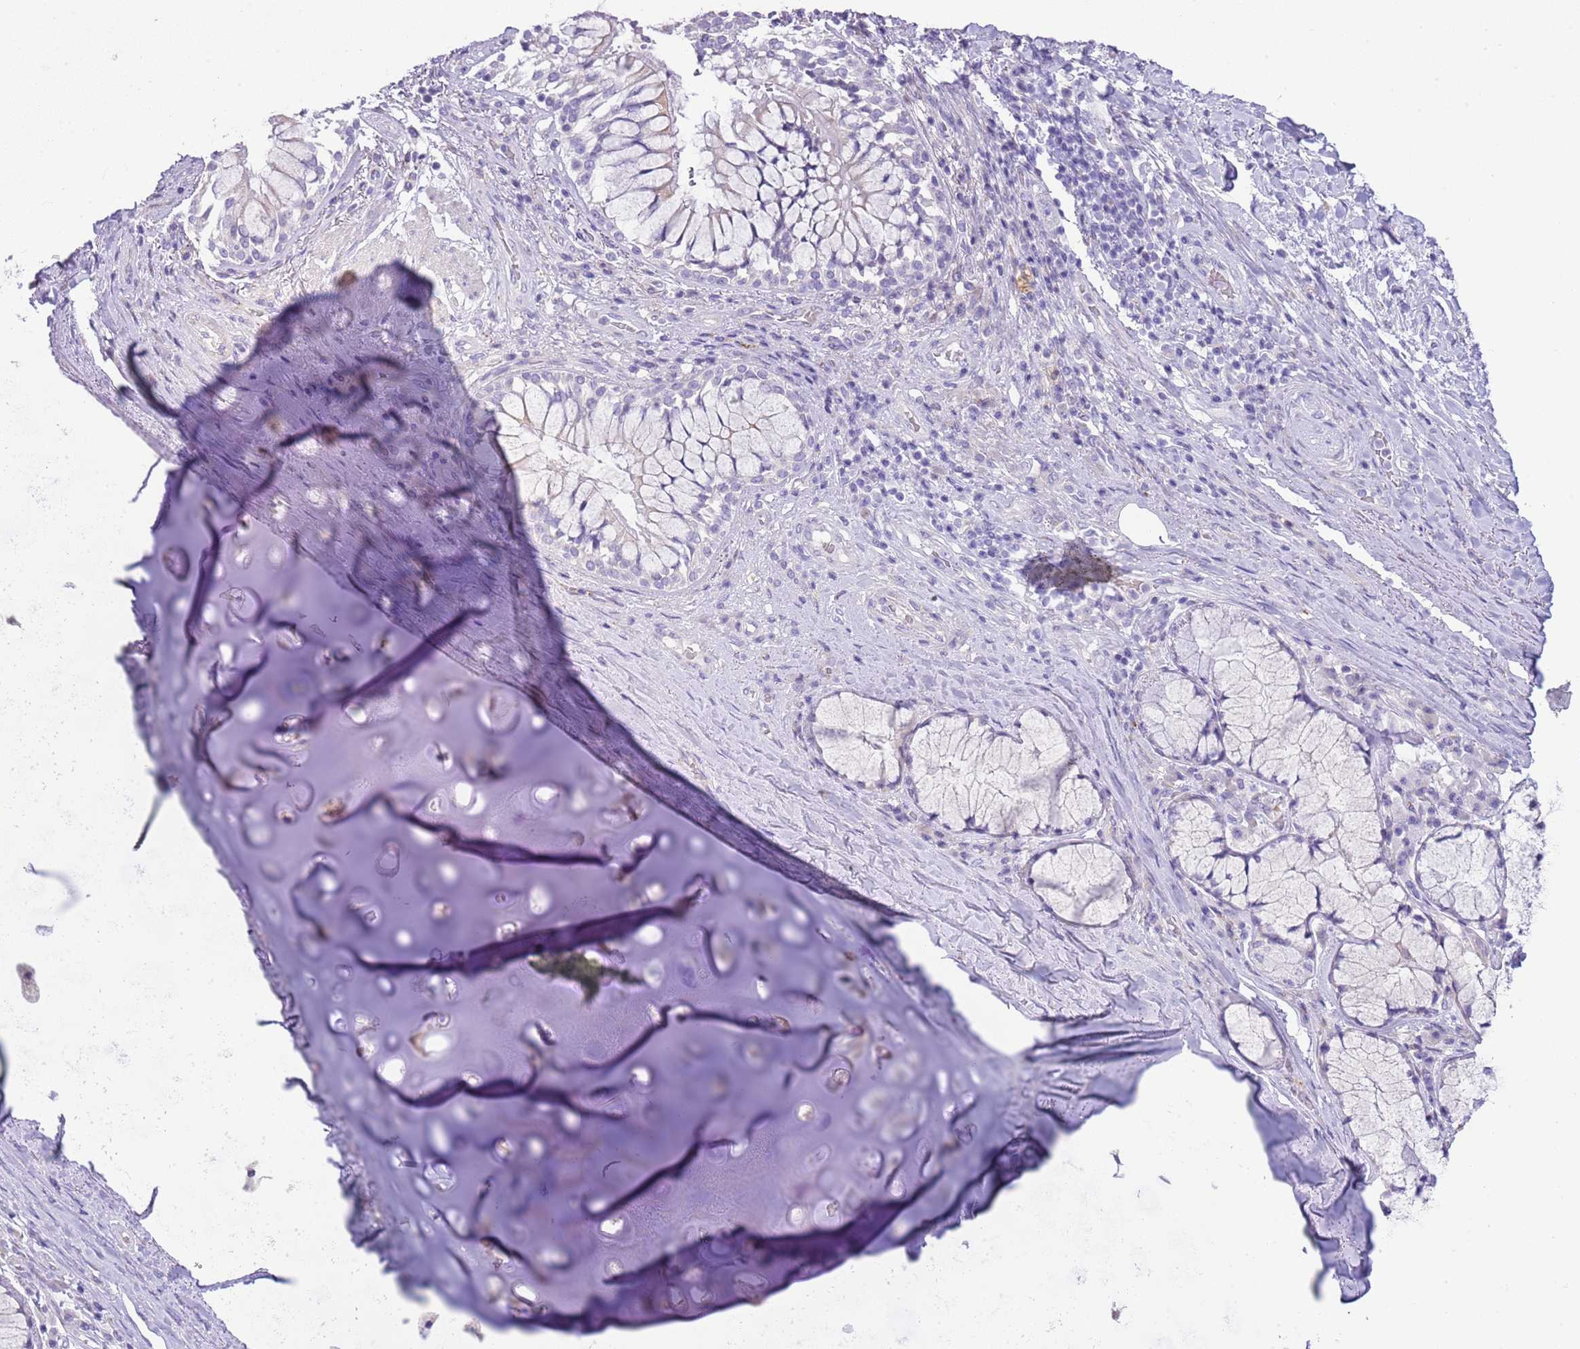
{"staining": {"intensity": "negative", "quantity": "none", "location": "none"}, "tissue": "adipose tissue", "cell_type": "Adipocytes", "image_type": "normal", "snomed": [{"axis": "morphology", "description": "Normal tissue, NOS"}, {"axis": "morphology", "description": "Squamous cell carcinoma, NOS"}, {"axis": "topography", "description": "Bronchus"}, {"axis": "topography", "description": "Lung"}], "caption": "Micrograph shows no significant protein expression in adipocytes of benign adipose tissue. Nuclei are stained in blue.", "gene": "ABHD17C", "patient": {"sex": "male", "age": 64}}